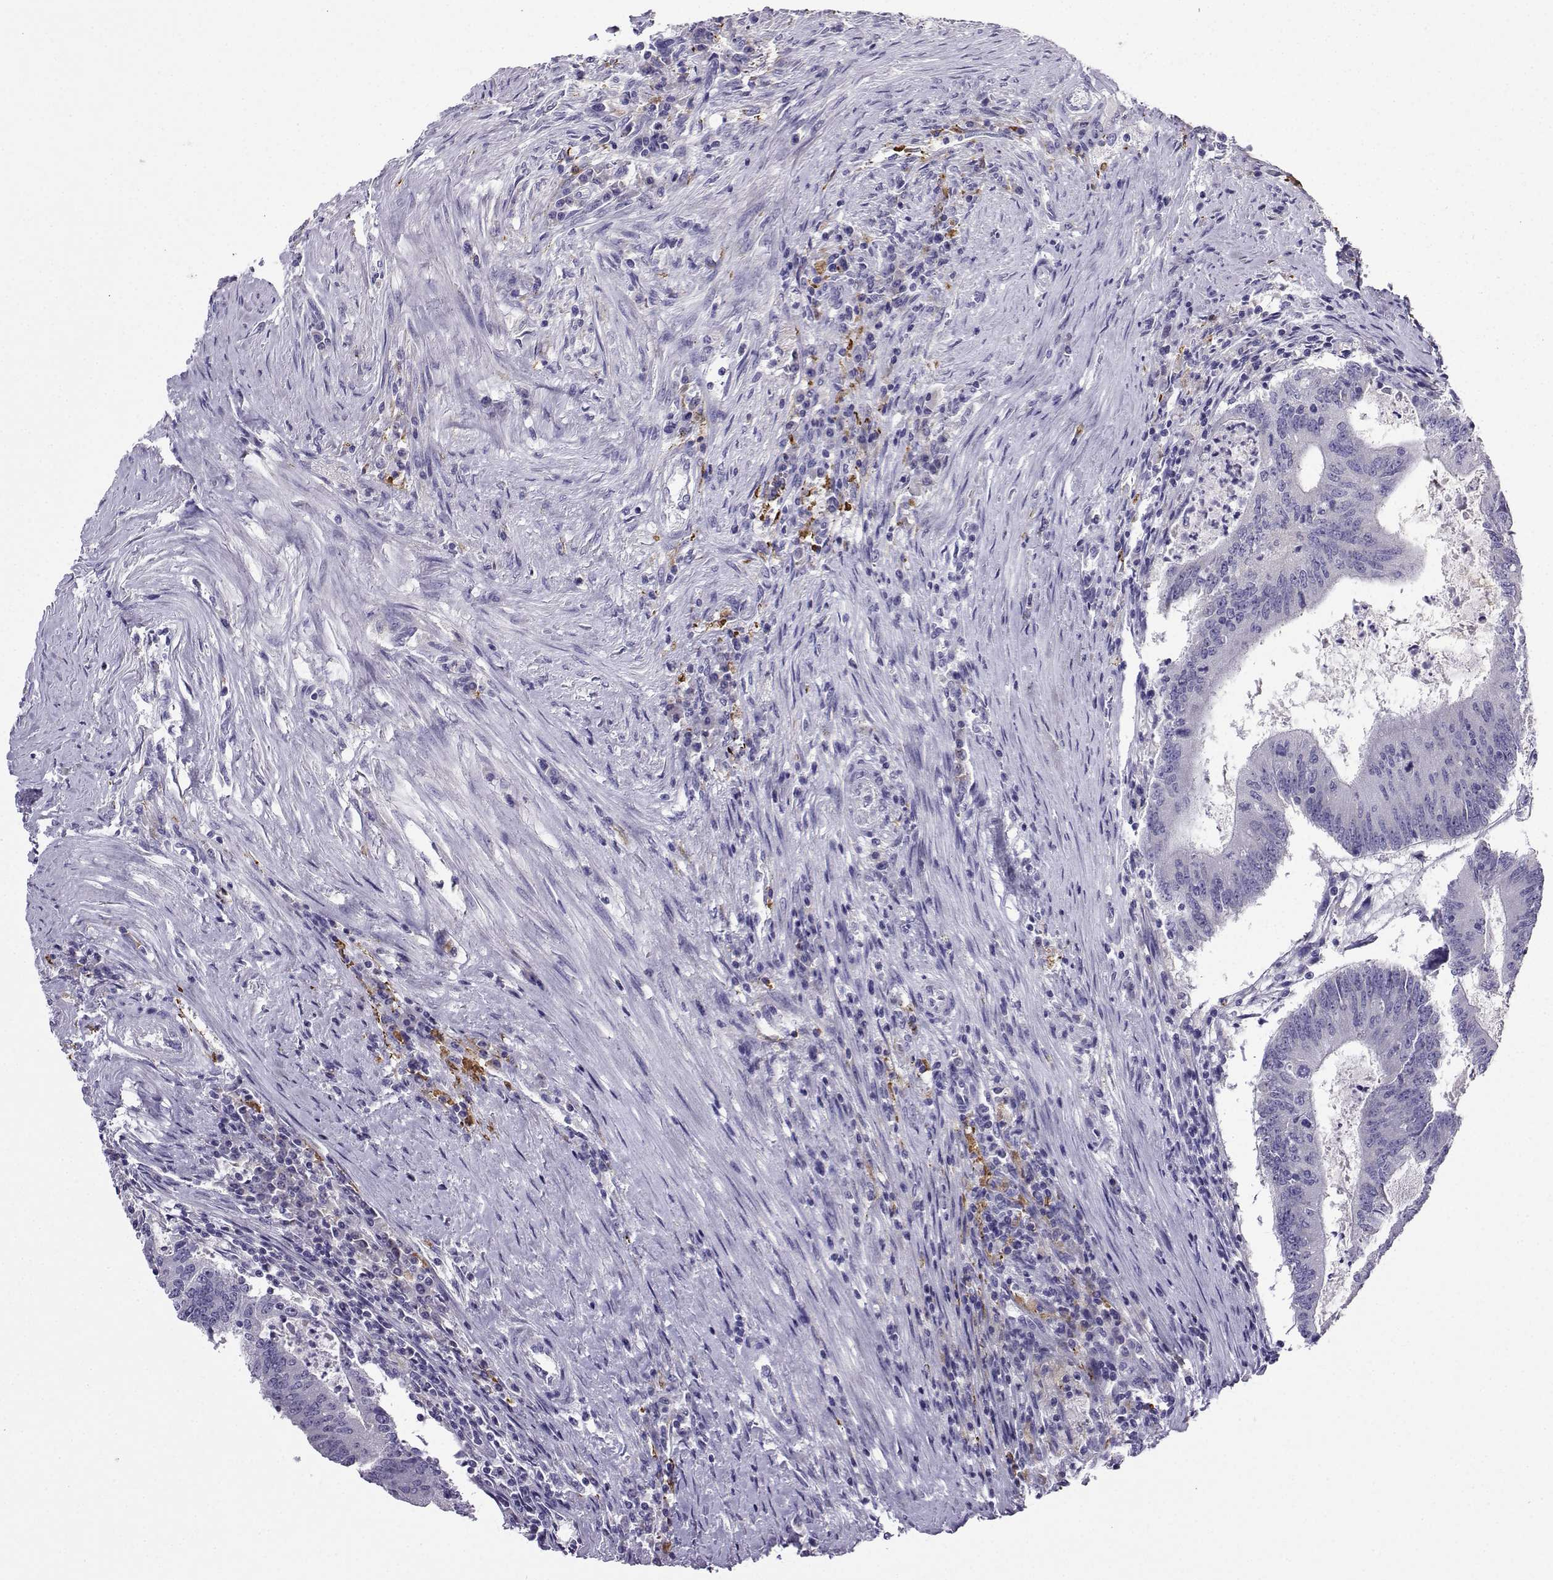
{"staining": {"intensity": "negative", "quantity": "none", "location": "none"}, "tissue": "colorectal cancer", "cell_type": "Tumor cells", "image_type": "cancer", "snomed": [{"axis": "morphology", "description": "Adenocarcinoma, NOS"}, {"axis": "topography", "description": "Colon"}], "caption": "The immunohistochemistry (IHC) histopathology image has no significant positivity in tumor cells of colorectal cancer (adenocarcinoma) tissue. The staining was performed using DAB (3,3'-diaminobenzidine) to visualize the protein expression in brown, while the nuclei were stained in blue with hematoxylin (Magnification: 20x).", "gene": "LINGO1", "patient": {"sex": "female", "age": 70}}